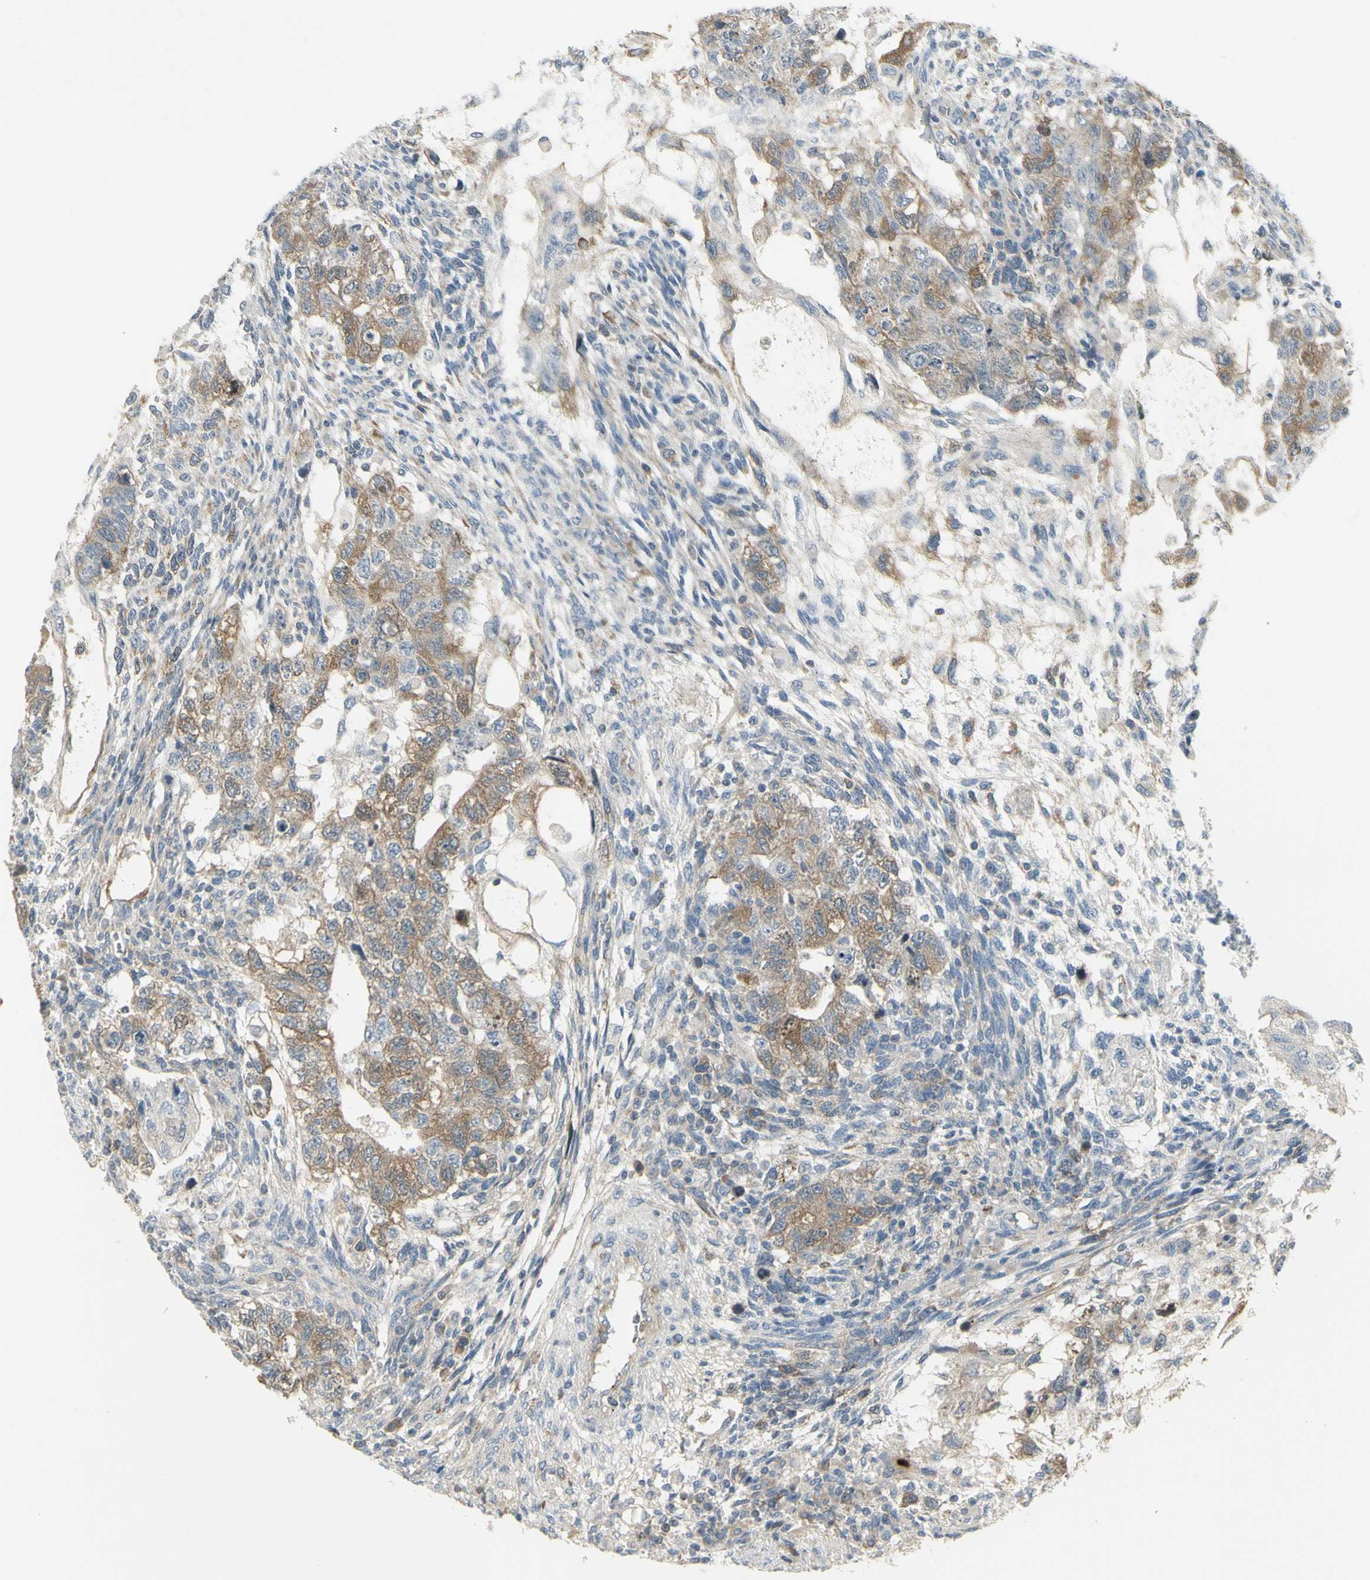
{"staining": {"intensity": "moderate", "quantity": ">75%", "location": "cytoplasmic/membranous"}, "tissue": "testis cancer", "cell_type": "Tumor cells", "image_type": "cancer", "snomed": [{"axis": "morphology", "description": "Normal tissue, NOS"}, {"axis": "morphology", "description": "Carcinoma, Embryonal, NOS"}, {"axis": "topography", "description": "Testis"}], "caption": "This image shows immunohistochemistry staining of human testis cancer, with medium moderate cytoplasmic/membranous positivity in about >75% of tumor cells.", "gene": "CCNB2", "patient": {"sex": "male", "age": 36}}